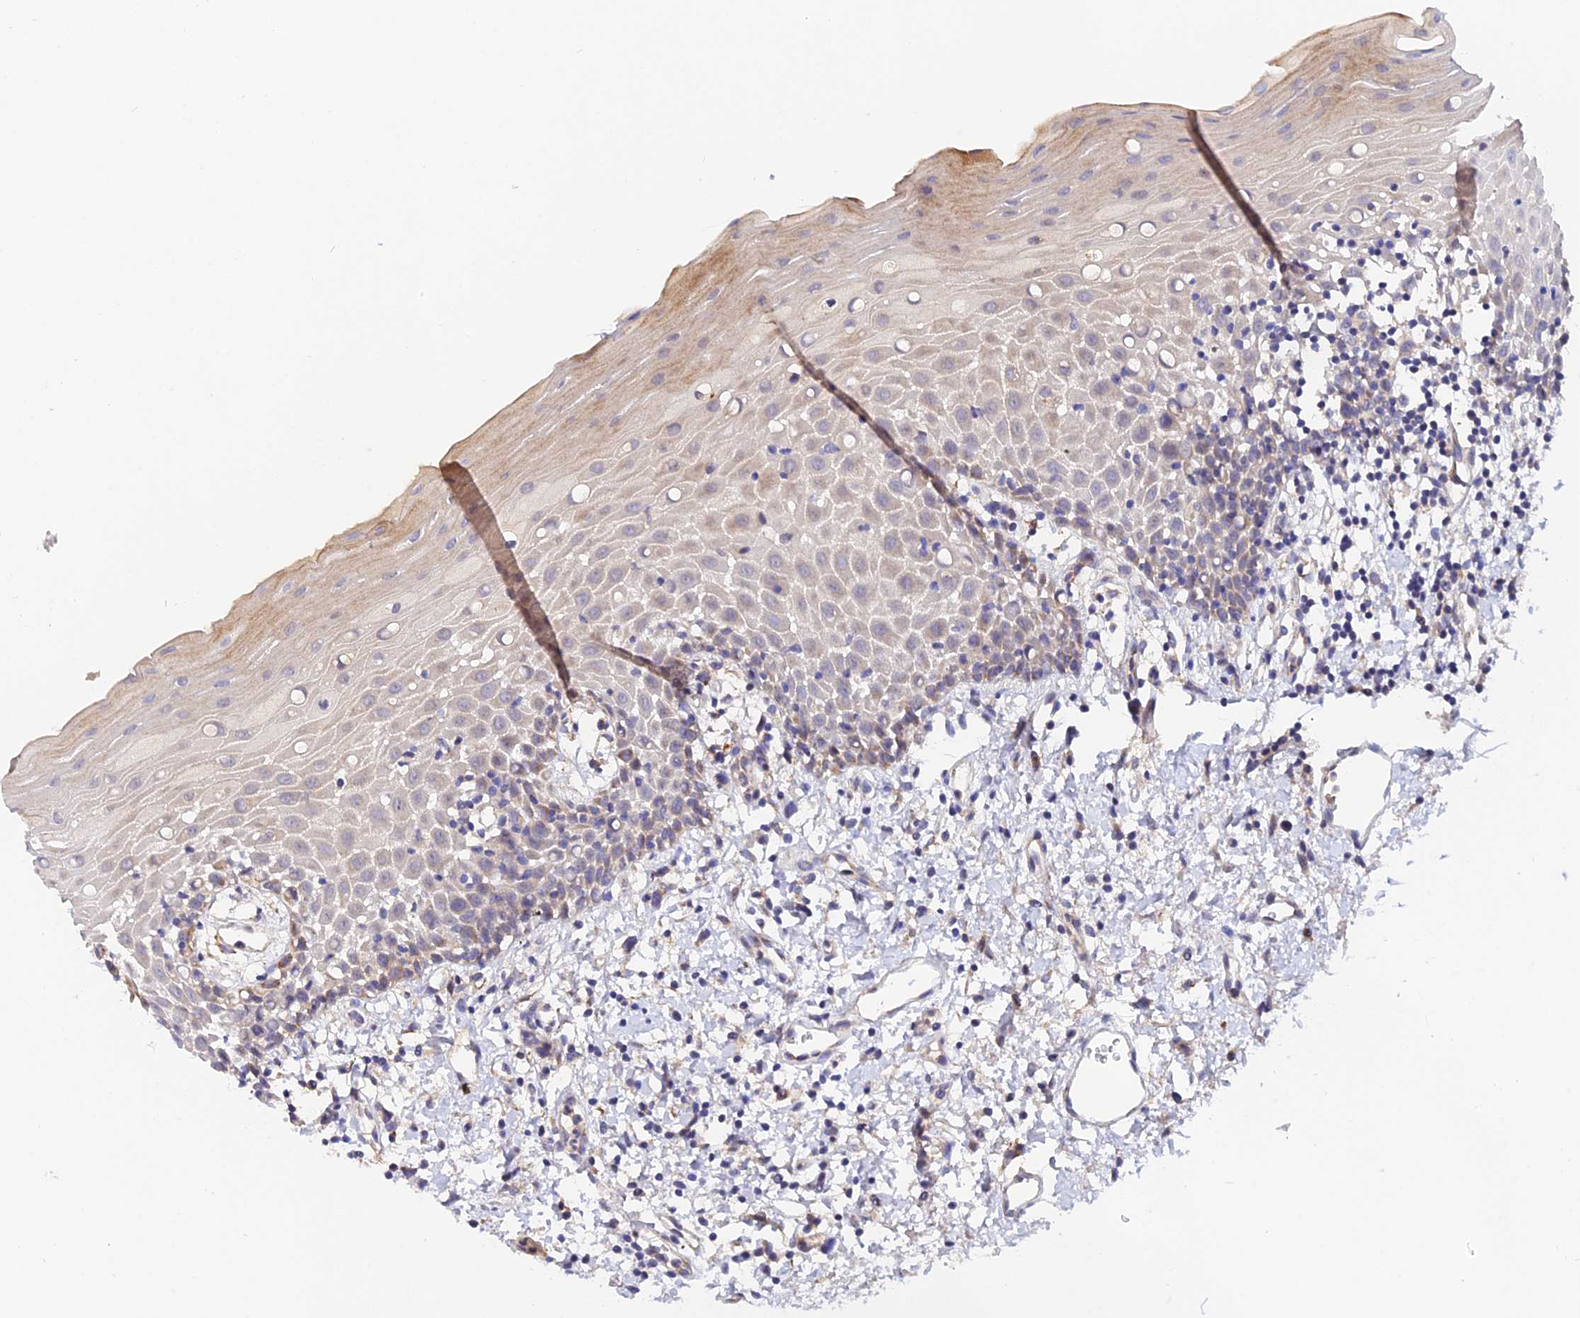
{"staining": {"intensity": "weak", "quantity": "25%-75%", "location": "cytoplasmic/membranous"}, "tissue": "oral mucosa", "cell_type": "Squamous epithelial cells", "image_type": "normal", "snomed": [{"axis": "morphology", "description": "Normal tissue, NOS"}, {"axis": "topography", "description": "Oral tissue"}], "caption": "Immunohistochemical staining of normal oral mucosa exhibits low levels of weak cytoplasmic/membranous positivity in about 25%-75% of squamous epithelial cells.", "gene": "ZBED8", "patient": {"sex": "female", "age": 70}}